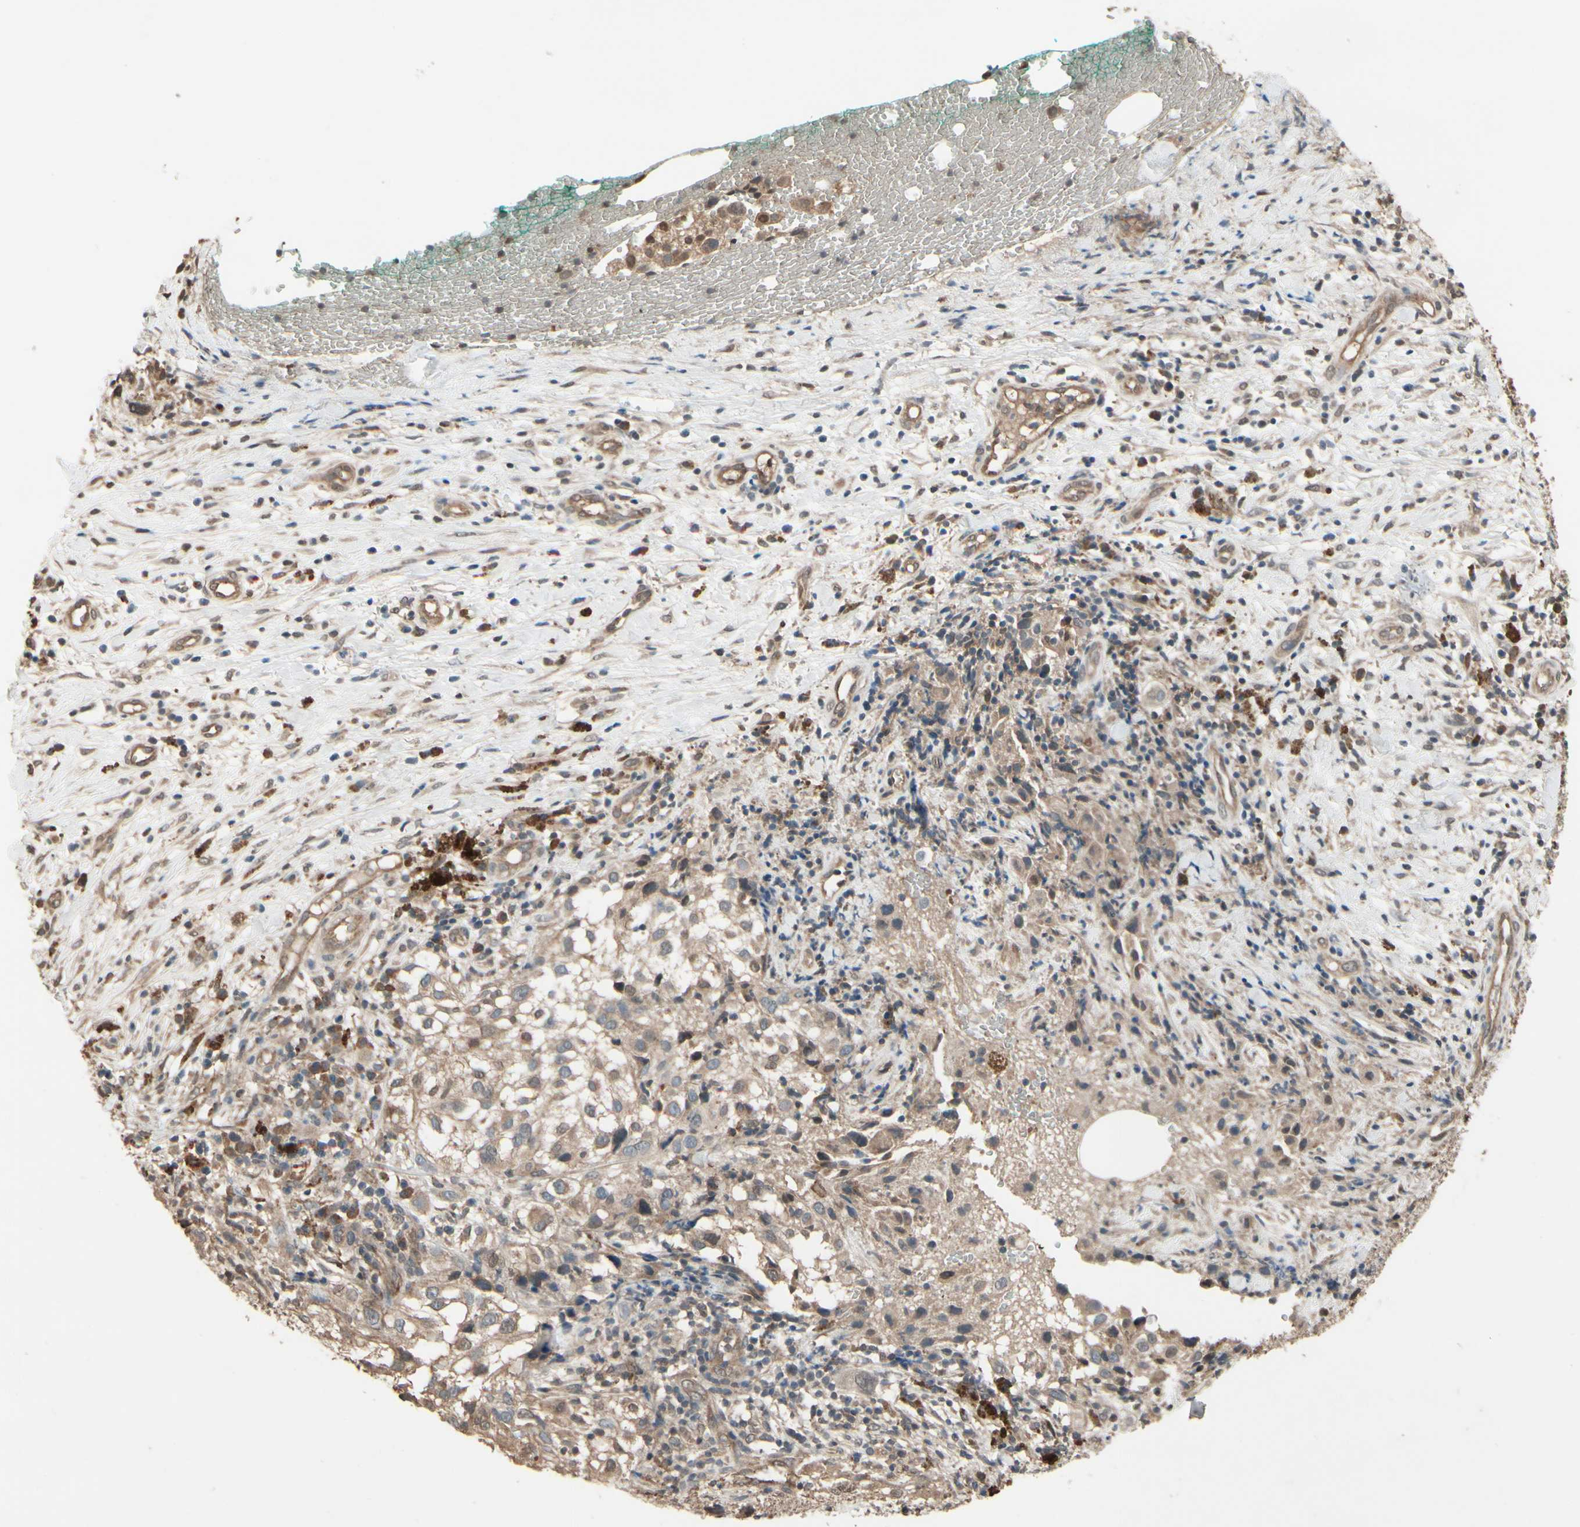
{"staining": {"intensity": "weak", "quantity": ">75%", "location": "cytoplasmic/membranous"}, "tissue": "melanoma", "cell_type": "Tumor cells", "image_type": "cancer", "snomed": [{"axis": "morphology", "description": "Necrosis, NOS"}, {"axis": "morphology", "description": "Malignant melanoma, NOS"}, {"axis": "topography", "description": "Skin"}], "caption": "Tumor cells demonstrate low levels of weak cytoplasmic/membranous staining in approximately >75% of cells in human melanoma.", "gene": "PNPLA7", "patient": {"sex": "female", "age": 87}}